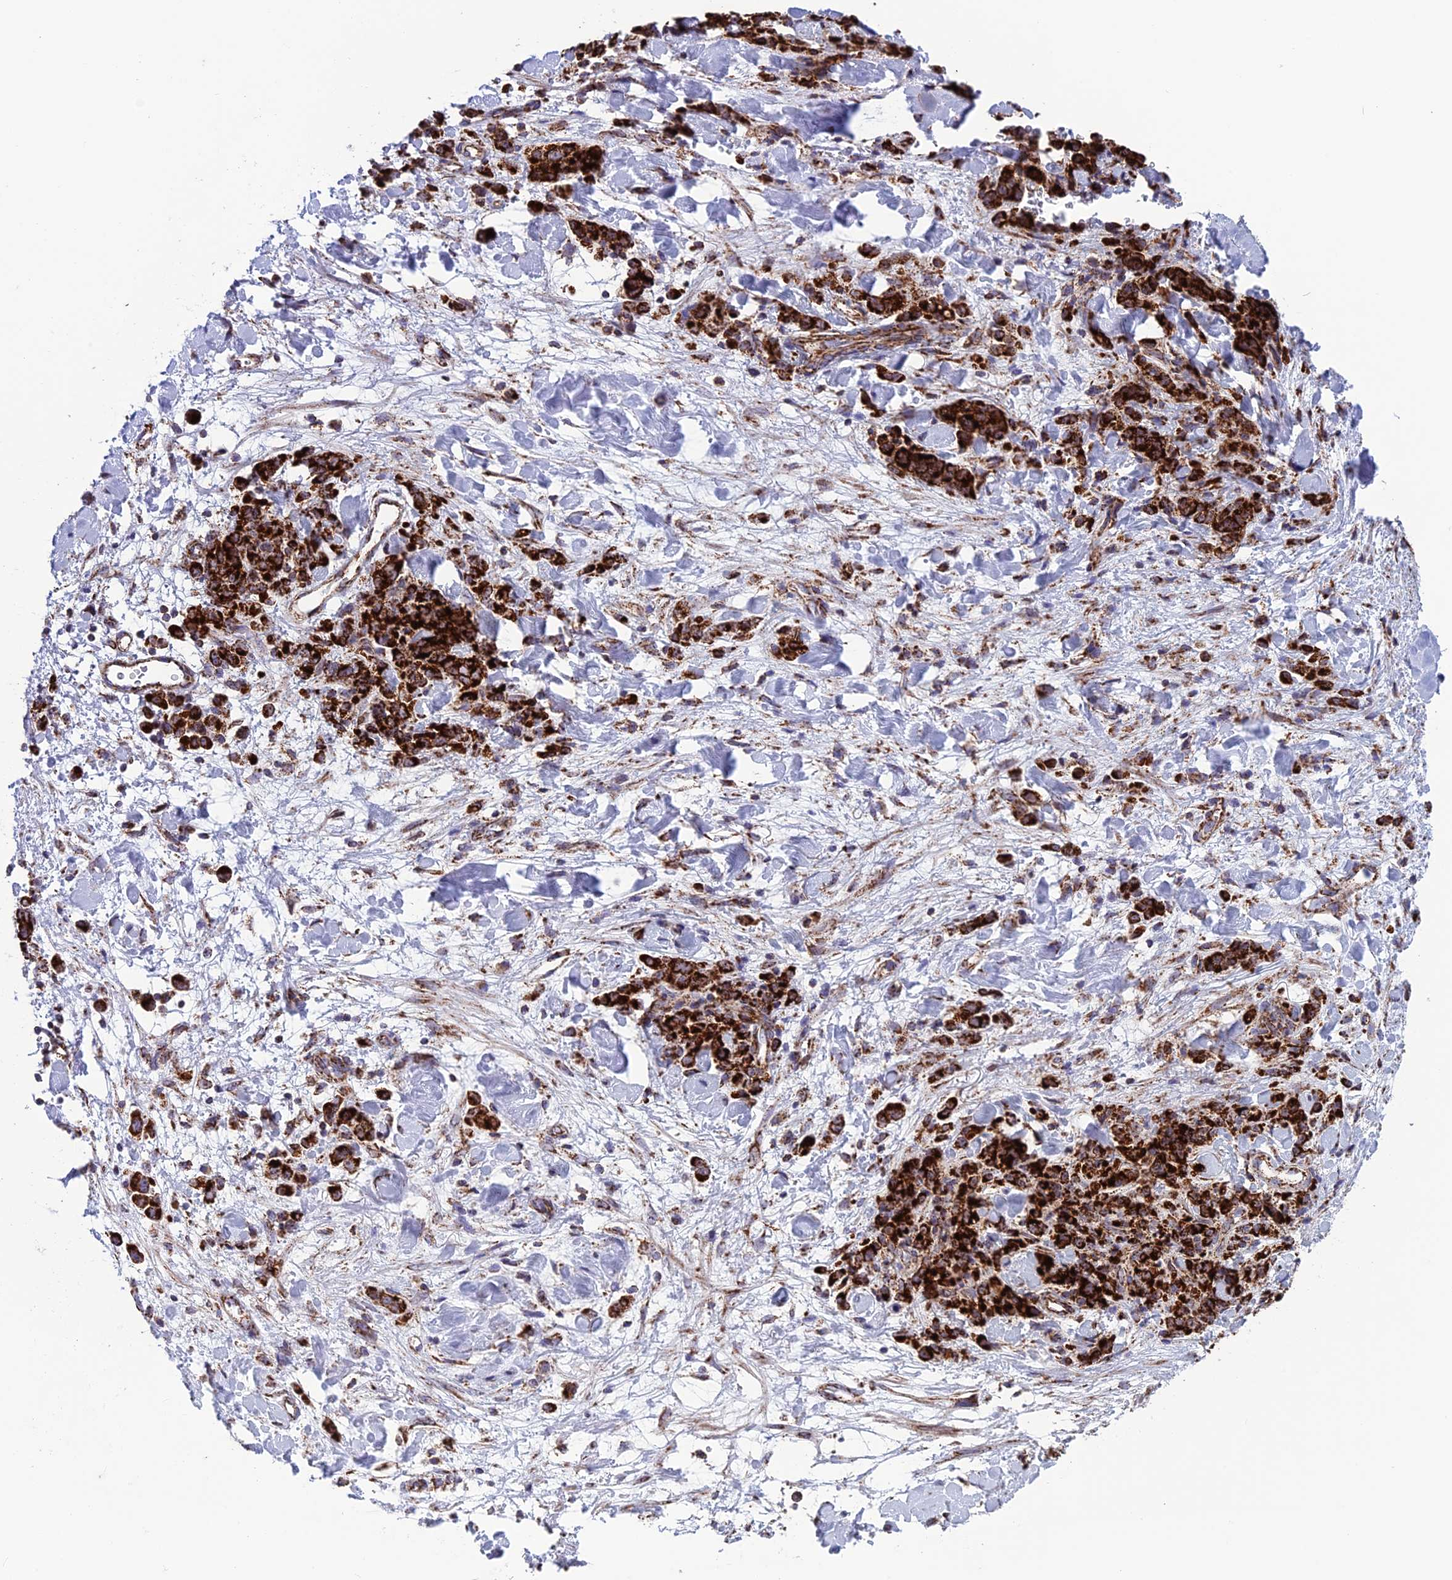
{"staining": {"intensity": "strong", "quantity": ">75%", "location": "cytoplasmic/membranous"}, "tissue": "stomach cancer", "cell_type": "Tumor cells", "image_type": "cancer", "snomed": [{"axis": "morphology", "description": "Normal tissue, NOS"}, {"axis": "morphology", "description": "Adenocarcinoma, NOS"}, {"axis": "topography", "description": "Stomach"}], "caption": "Brown immunohistochemical staining in human stomach cancer (adenocarcinoma) reveals strong cytoplasmic/membranous positivity in about >75% of tumor cells. (IHC, brightfield microscopy, high magnification).", "gene": "MRPS18B", "patient": {"sex": "male", "age": 82}}